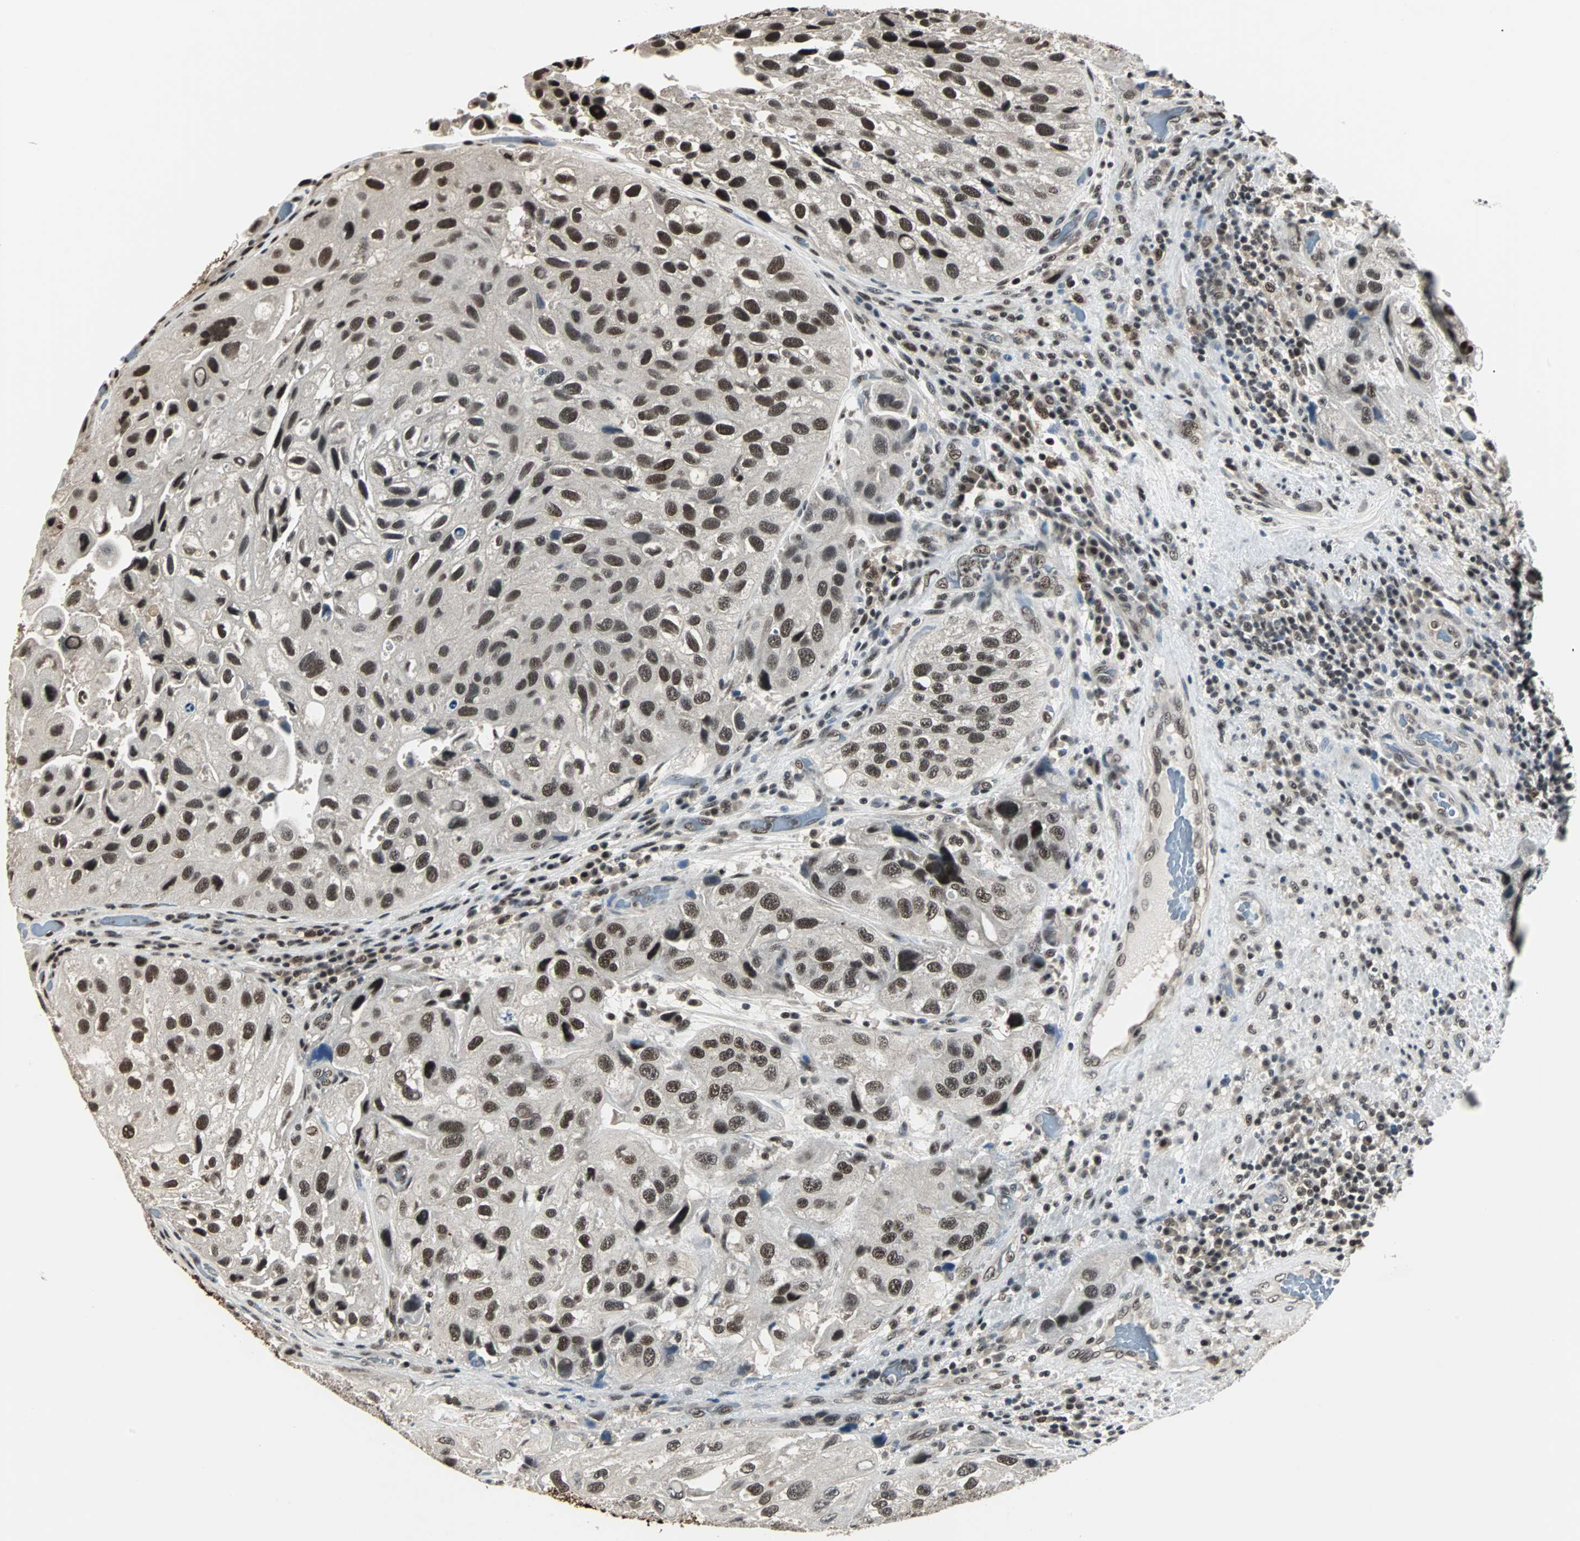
{"staining": {"intensity": "moderate", "quantity": ">75%", "location": "nuclear"}, "tissue": "urothelial cancer", "cell_type": "Tumor cells", "image_type": "cancer", "snomed": [{"axis": "morphology", "description": "Urothelial carcinoma, High grade"}, {"axis": "topography", "description": "Urinary bladder"}], "caption": "Immunohistochemistry (IHC) (DAB) staining of human urothelial cancer shows moderate nuclear protein staining in about >75% of tumor cells.", "gene": "MKX", "patient": {"sex": "female", "age": 64}}